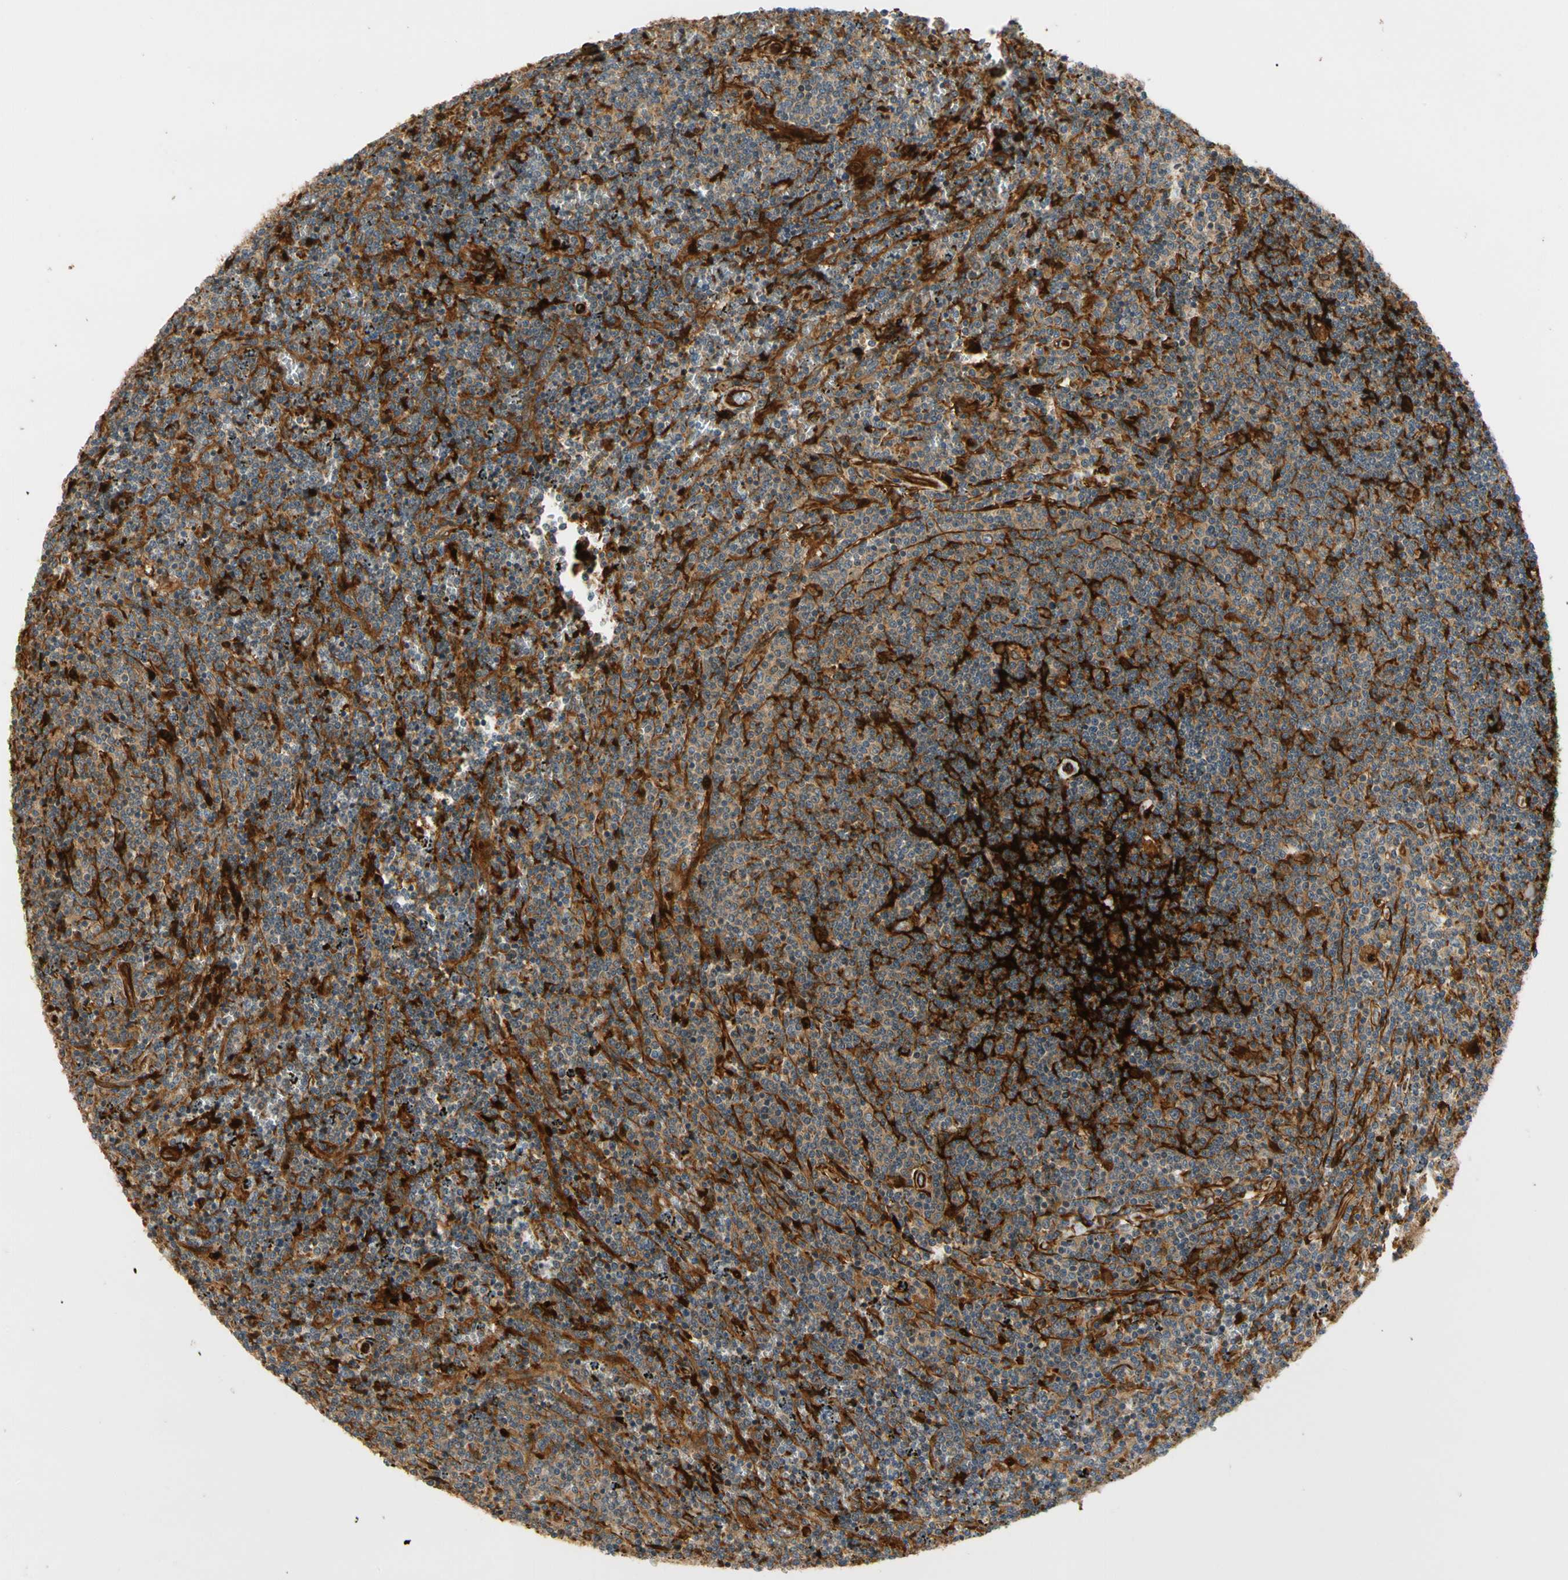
{"staining": {"intensity": "weak", "quantity": "25%-75%", "location": "cytoplasmic/membranous"}, "tissue": "lymphoma", "cell_type": "Tumor cells", "image_type": "cancer", "snomed": [{"axis": "morphology", "description": "Malignant lymphoma, non-Hodgkin's type, Low grade"}, {"axis": "topography", "description": "Spleen"}], "caption": "Malignant lymphoma, non-Hodgkin's type (low-grade) was stained to show a protein in brown. There is low levels of weak cytoplasmic/membranous staining in approximately 25%-75% of tumor cells.", "gene": "PARP14", "patient": {"sex": "female", "age": 50}}